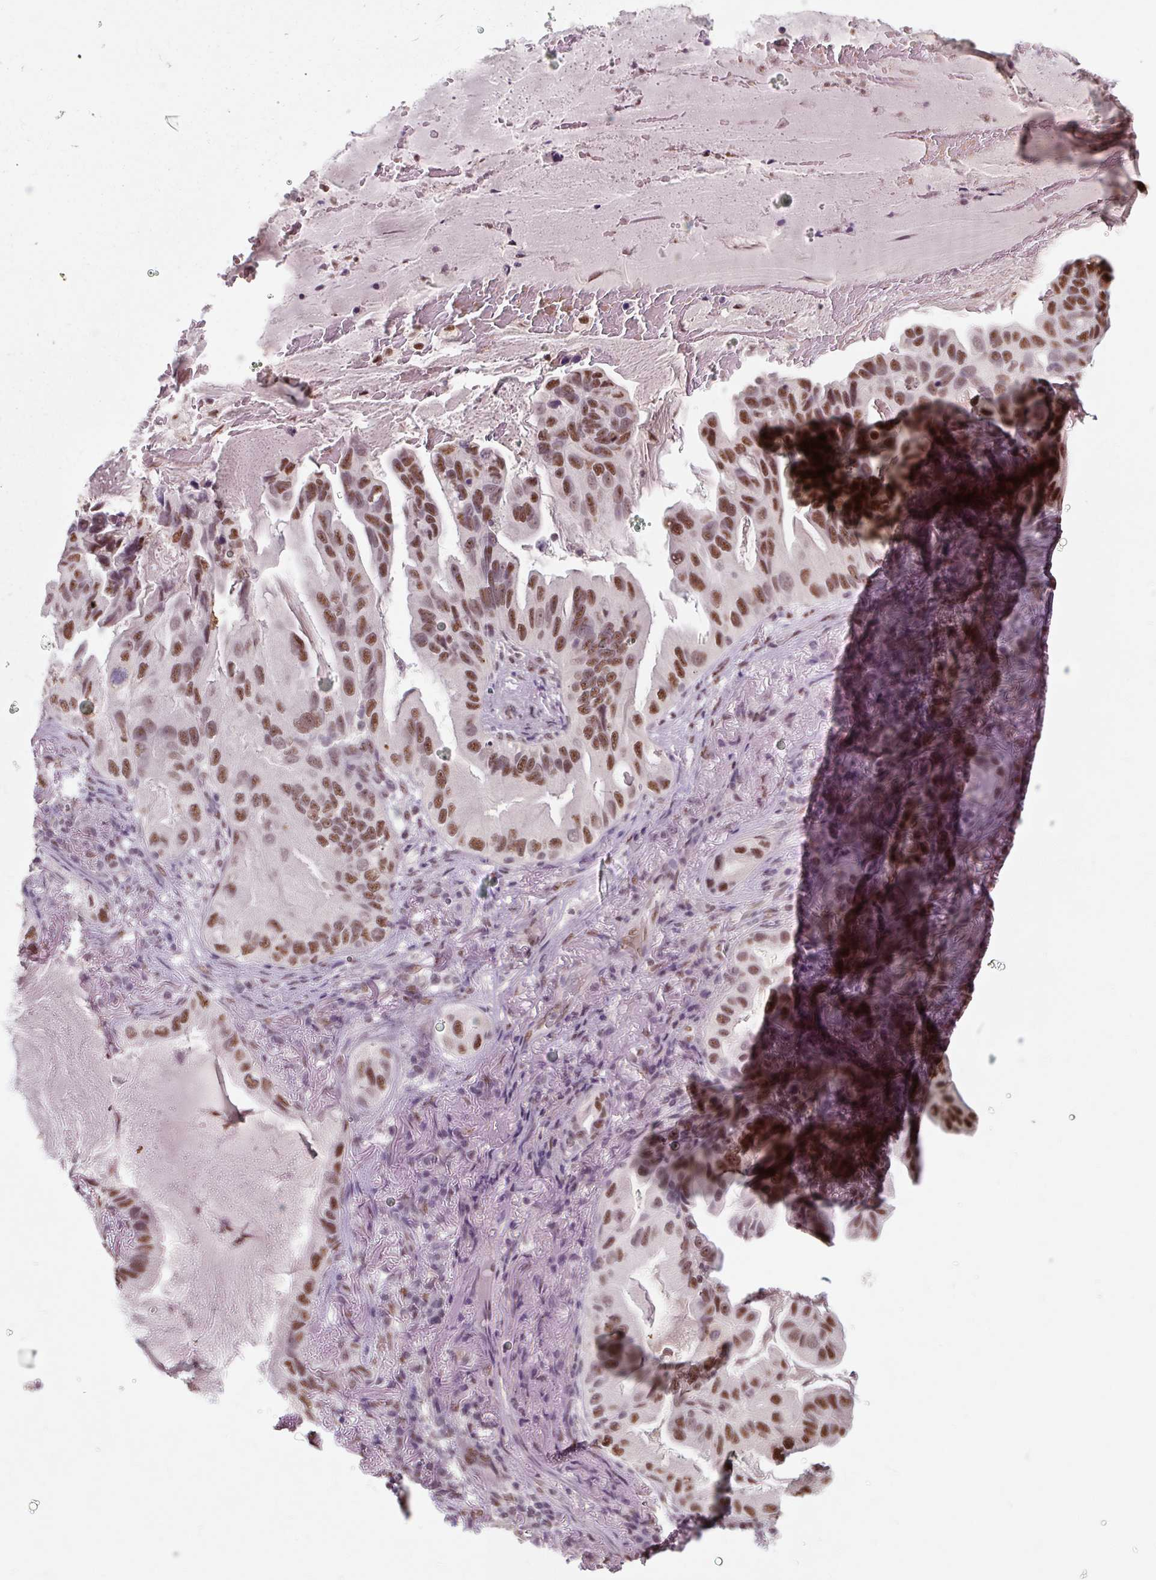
{"staining": {"intensity": "strong", "quantity": ">75%", "location": "nuclear"}, "tissue": "lung cancer", "cell_type": "Tumor cells", "image_type": "cancer", "snomed": [{"axis": "morphology", "description": "Adenocarcinoma, NOS"}, {"axis": "topography", "description": "Lung"}], "caption": "Immunohistochemical staining of adenocarcinoma (lung) shows high levels of strong nuclear staining in about >75% of tumor cells.", "gene": "ZFTRAF1", "patient": {"sex": "female", "age": 69}}